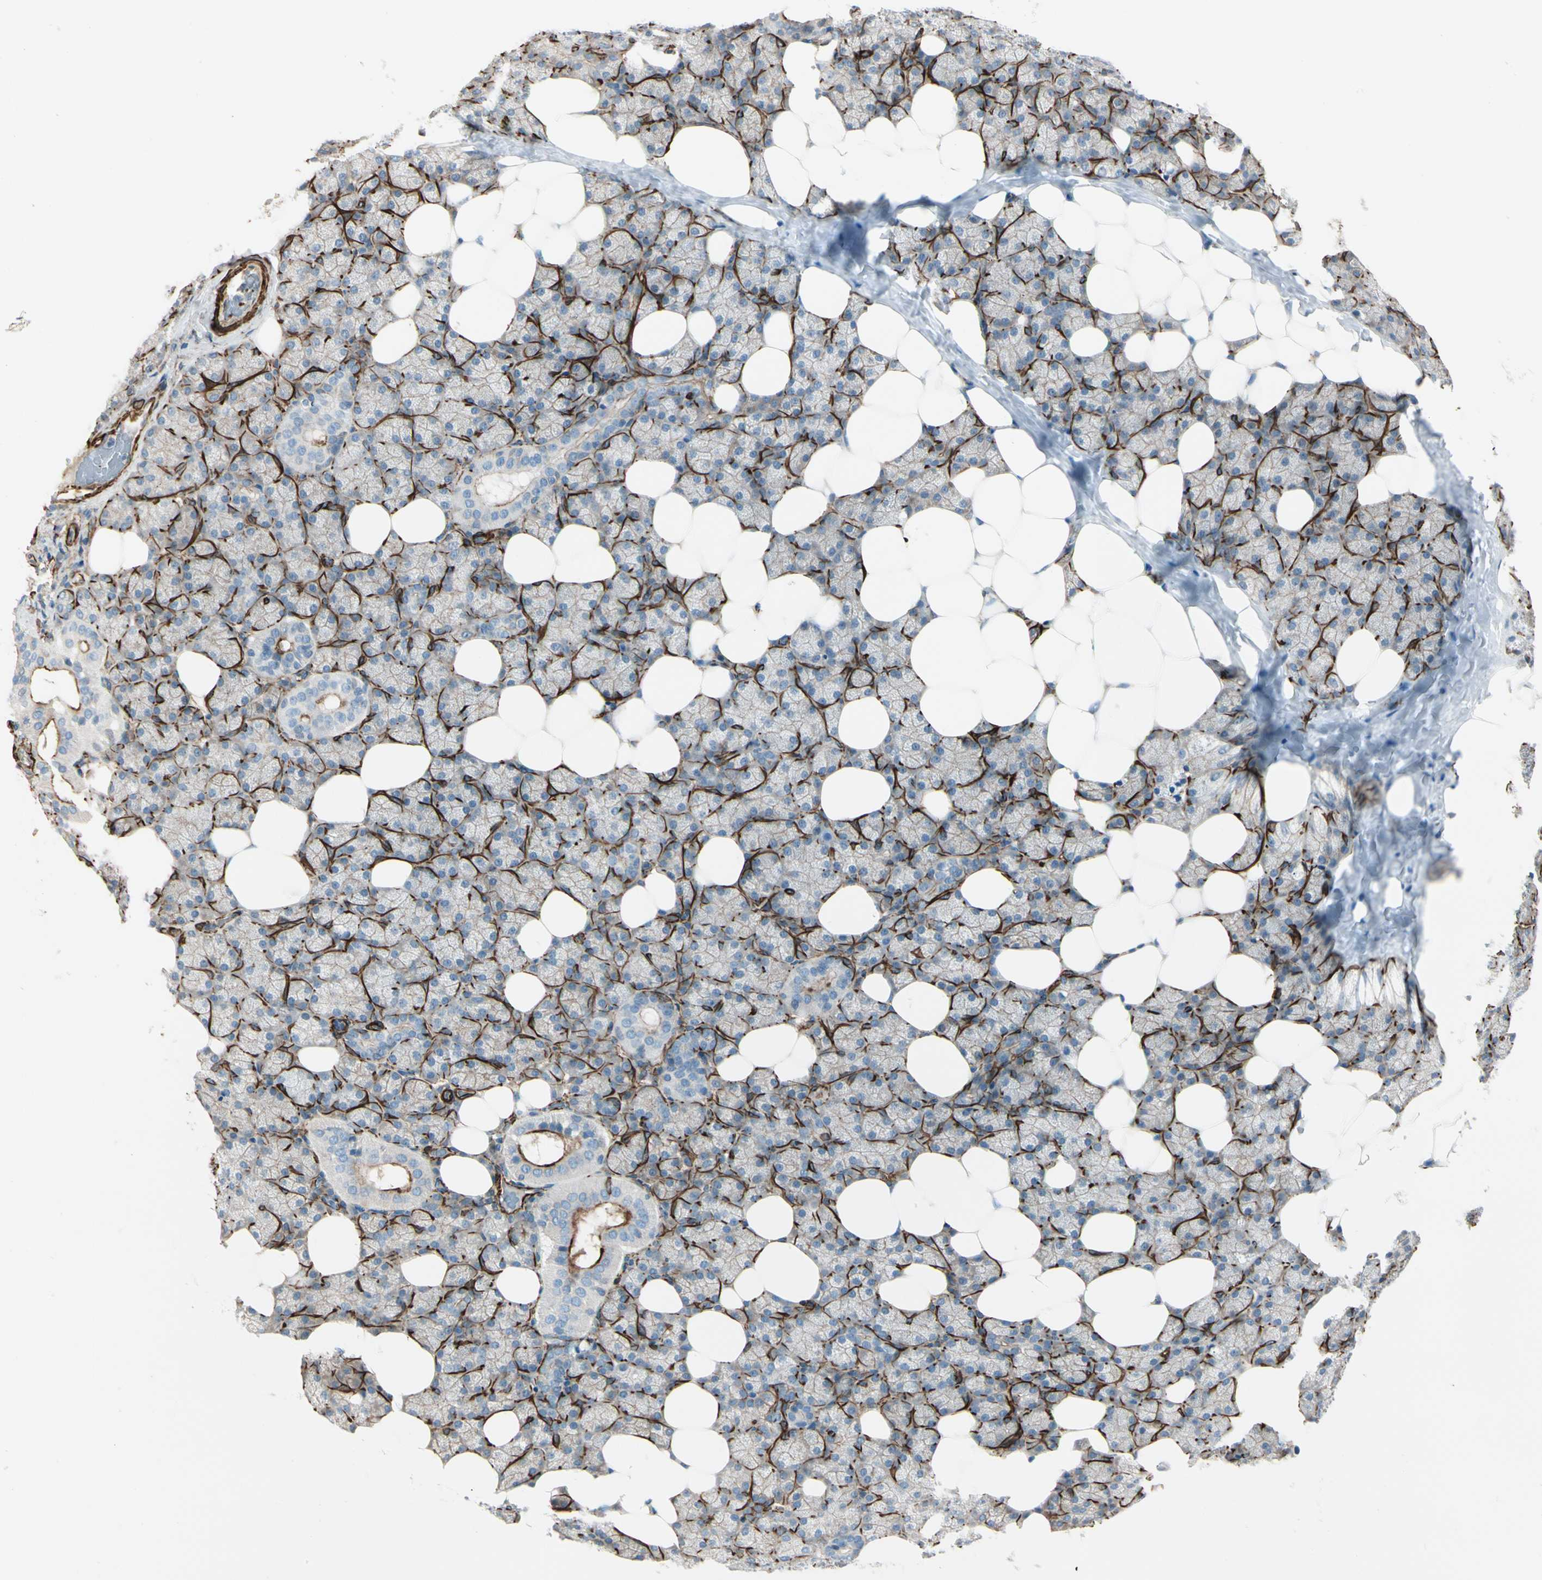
{"staining": {"intensity": "moderate", "quantity": "<25%", "location": "cytoplasmic/membranous"}, "tissue": "salivary gland", "cell_type": "Glandular cells", "image_type": "normal", "snomed": [{"axis": "morphology", "description": "Normal tissue, NOS"}, {"axis": "topography", "description": "Lymph node"}, {"axis": "topography", "description": "Salivary gland"}], "caption": "Human salivary gland stained with a brown dye shows moderate cytoplasmic/membranous positive positivity in approximately <25% of glandular cells.", "gene": "CALD1", "patient": {"sex": "male", "age": 8}}